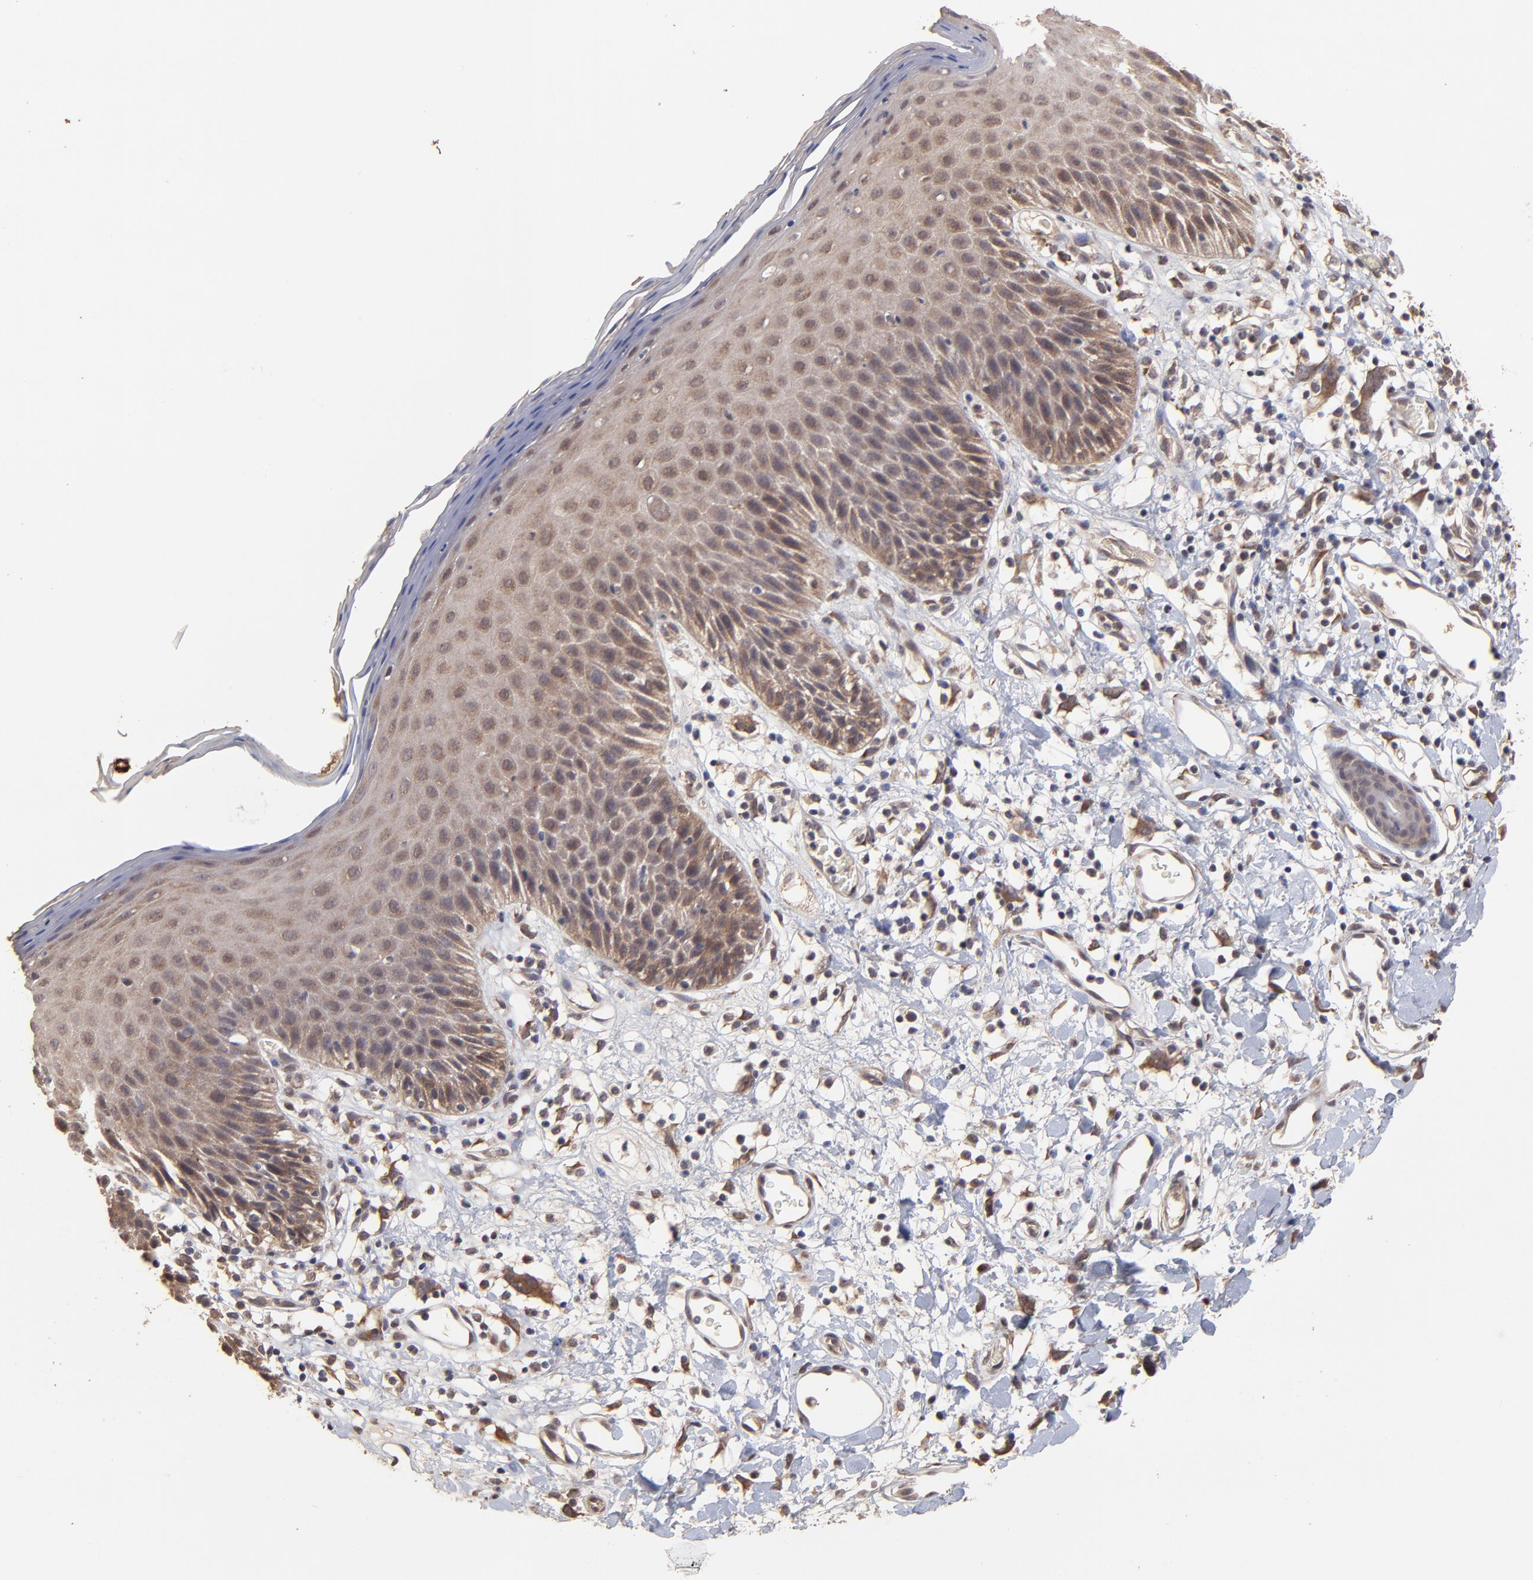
{"staining": {"intensity": "moderate", "quantity": ">75%", "location": "cytoplasmic/membranous"}, "tissue": "skin", "cell_type": "Epidermal cells", "image_type": "normal", "snomed": [{"axis": "morphology", "description": "Normal tissue, NOS"}, {"axis": "topography", "description": "Vulva"}, {"axis": "topography", "description": "Peripheral nerve tissue"}], "caption": "Epidermal cells display medium levels of moderate cytoplasmic/membranous staining in approximately >75% of cells in normal skin. (DAB = brown stain, brightfield microscopy at high magnification).", "gene": "CHL1", "patient": {"sex": "female", "age": 68}}